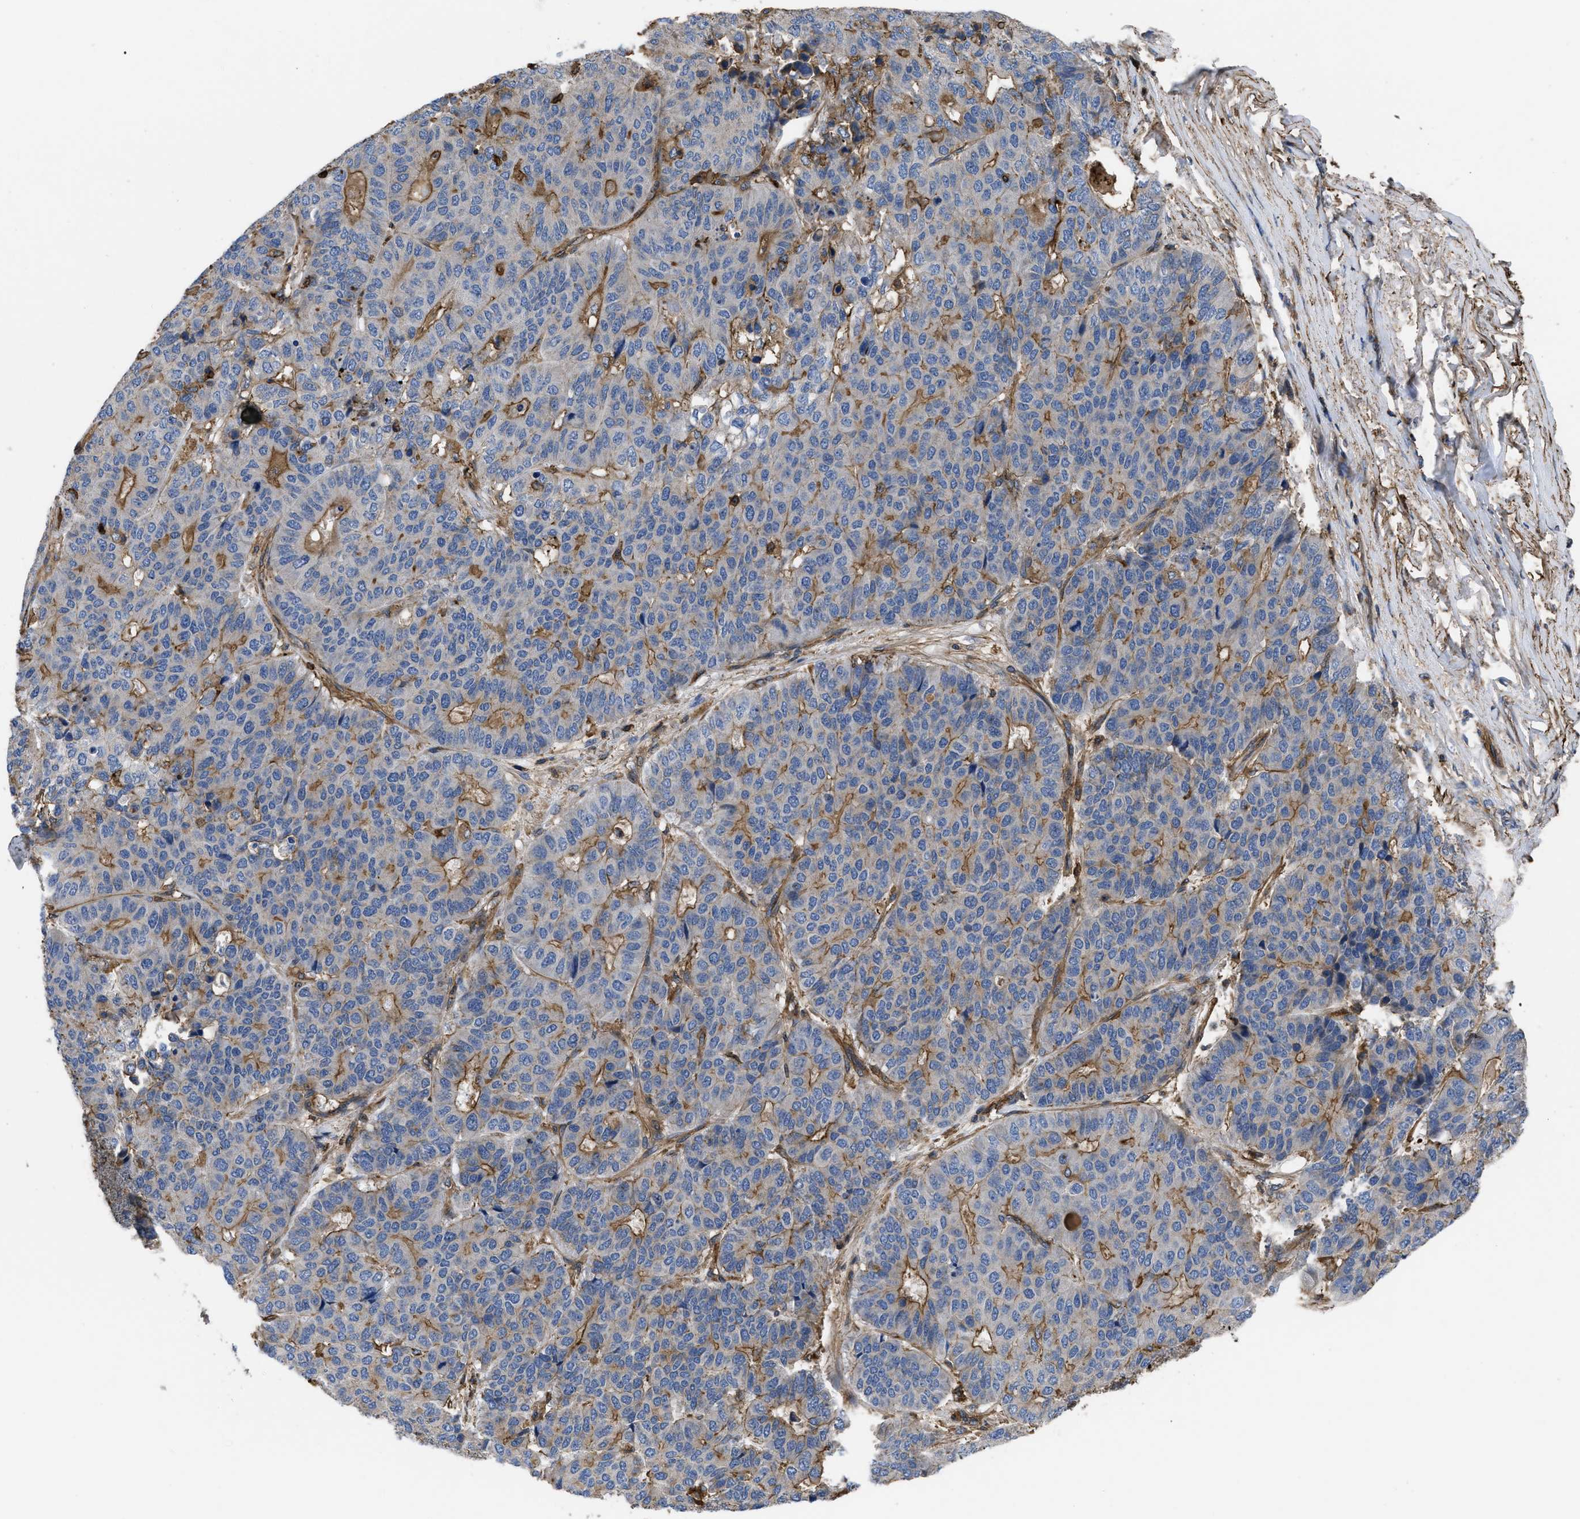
{"staining": {"intensity": "moderate", "quantity": "25%-75%", "location": "cytoplasmic/membranous"}, "tissue": "pancreatic cancer", "cell_type": "Tumor cells", "image_type": "cancer", "snomed": [{"axis": "morphology", "description": "Adenocarcinoma, NOS"}, {"axis": "topography", "description": "Pancreas"}], "caption": "Pancreatic adenocarcinoma was stained to show a protein in brown. There is medium levels of moderate cytoplasmic/membranous expression in about 25%-75% of tumor cells. (DAB = brown stain, brightfield microscopy at high magnification).", "gene": "SCUBE2", "patient": {"sex": "male", "age": 50}}